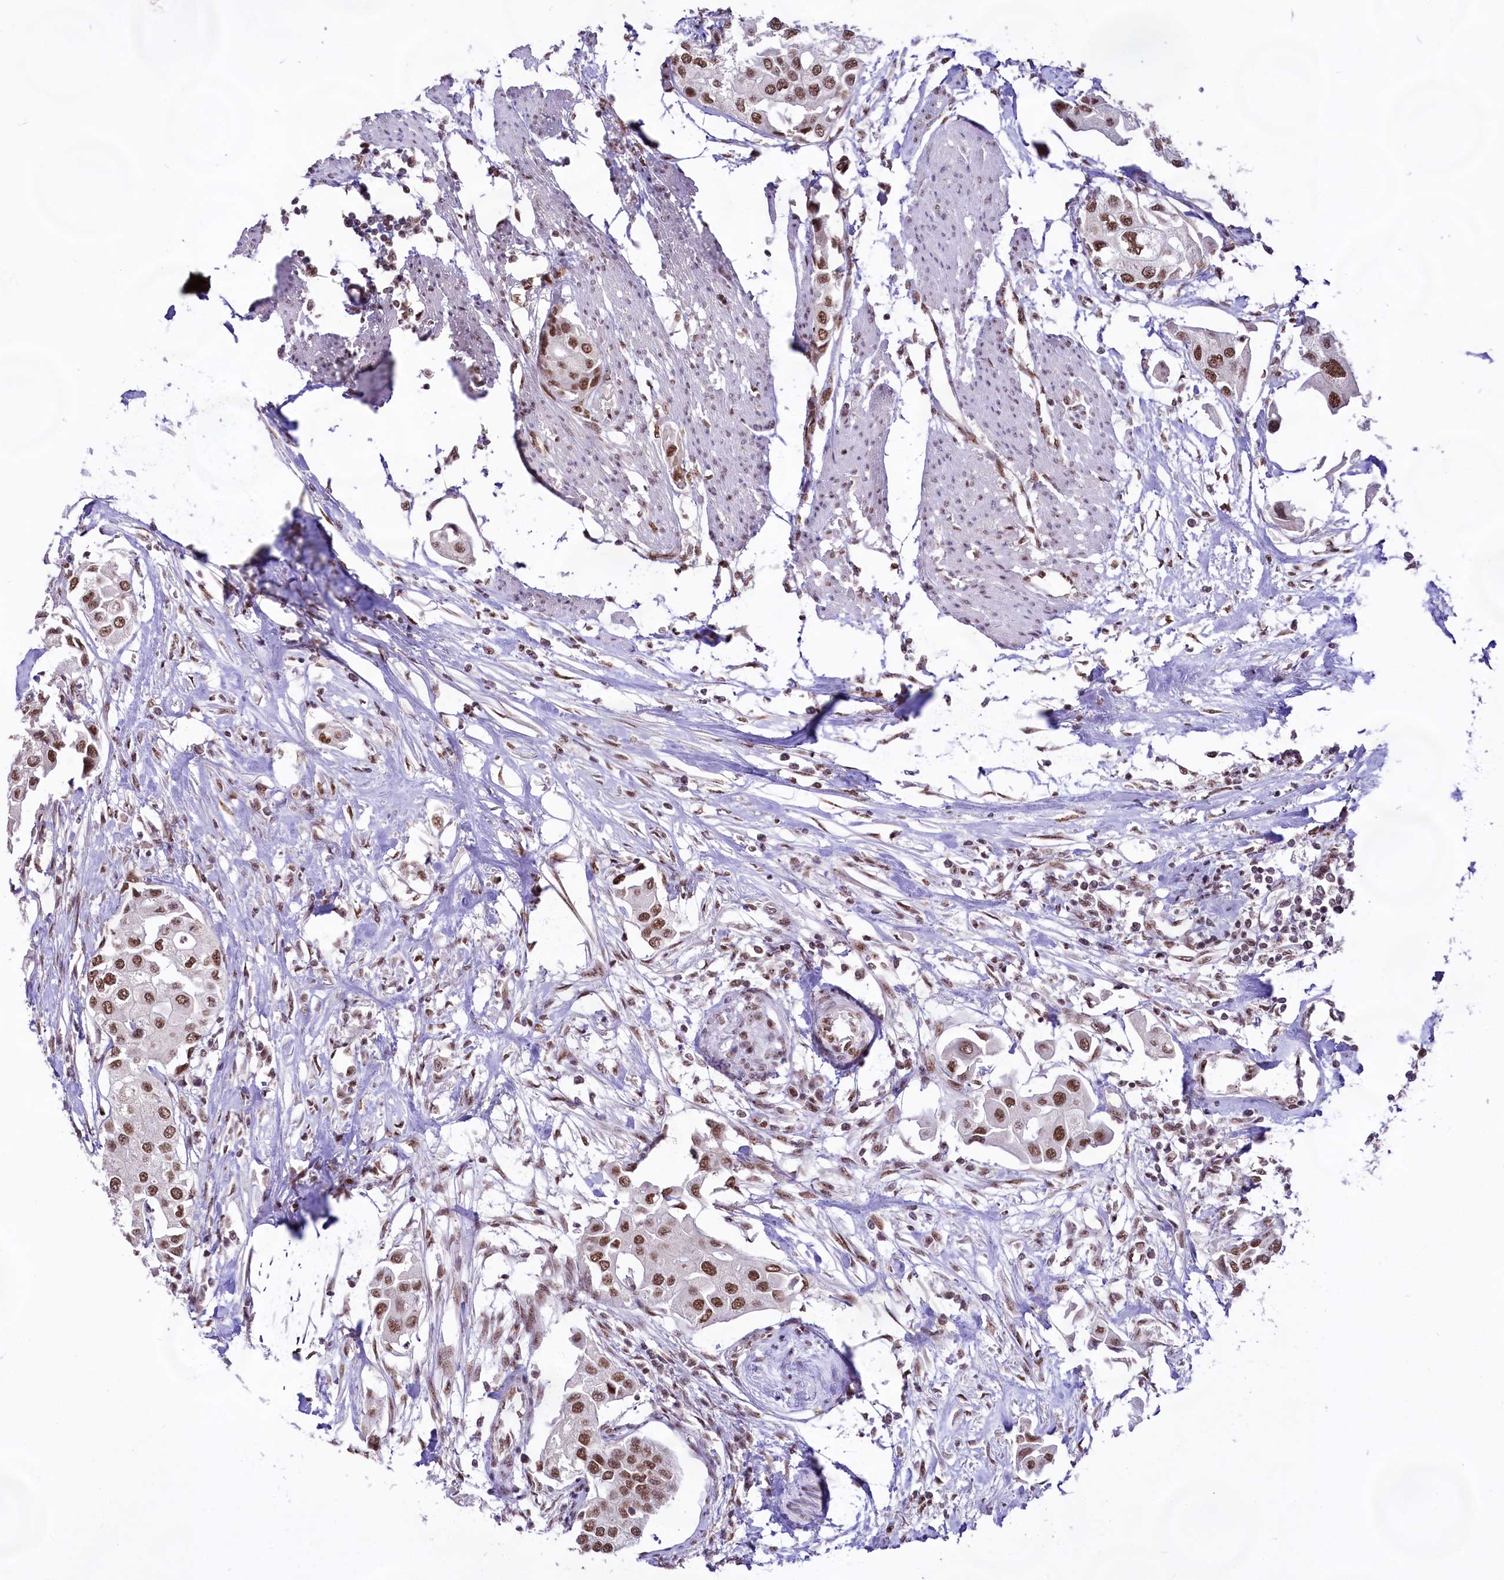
{"staining": {"intensity": "moderate", "quantity": ">75%", "location": "nuclear"}, "tissue": "urothelial cancer", "cell_type": "Tumor cells", "image_type": "cancer", "snomed": [{"axis": "morphology", "description": "Urothelial carcinoma, High grade"}, {"axis": "topography", "description": "Urinary bladder"}], "caption": "Immunohistochemical staining of urothelial cancer reveals medium levels of moderate nuclear positivity in approximately >75% of tumor cells.", "gene": "HIRA", "patient": {"sex": "male", "age": 64}}